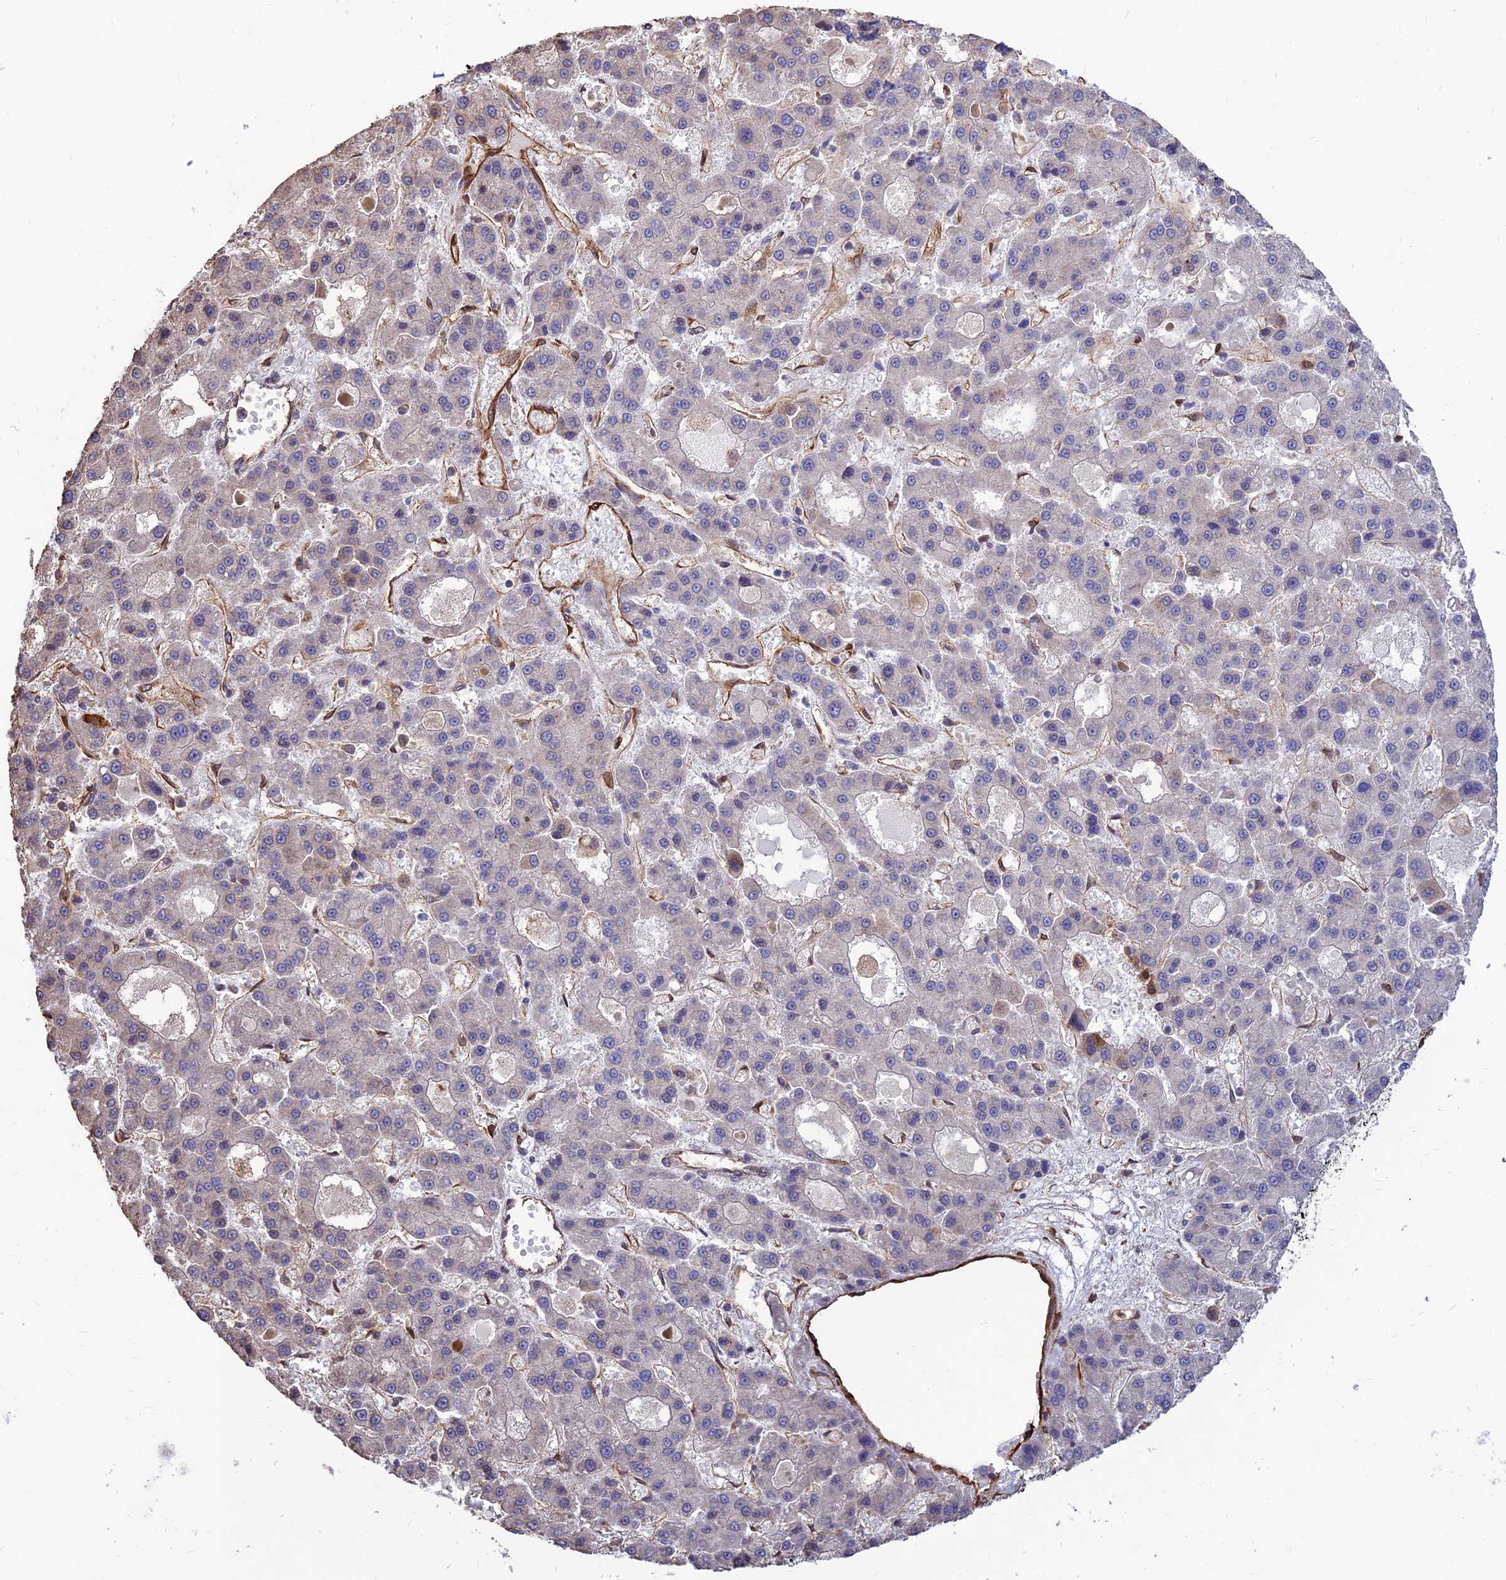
{"staining": {"intensity": "negative", "quantity": "none", "location": "none"}, "tissue": "liver cancer", "cell_type": "Tumor cells", "image_type": "cancer", "snomed": [{"axis": "morphology", "description": "Carcinoma, Hepatocellular, NOS"}, {"axis": "topography", "description": "Liver"}], "caption": "DAB immunohistochemical staining of human liver hepatocellular carcinoma exhibits no significant staining in tumor cells. (Stains: DAB (3,3'-diaminobenzidine) IHC with hematoxylin counter stain, Microscopy: brightfield microscopy at high magnification).", "gene": "CRTAP", "patient": {"sex": "male", "age": 70}}